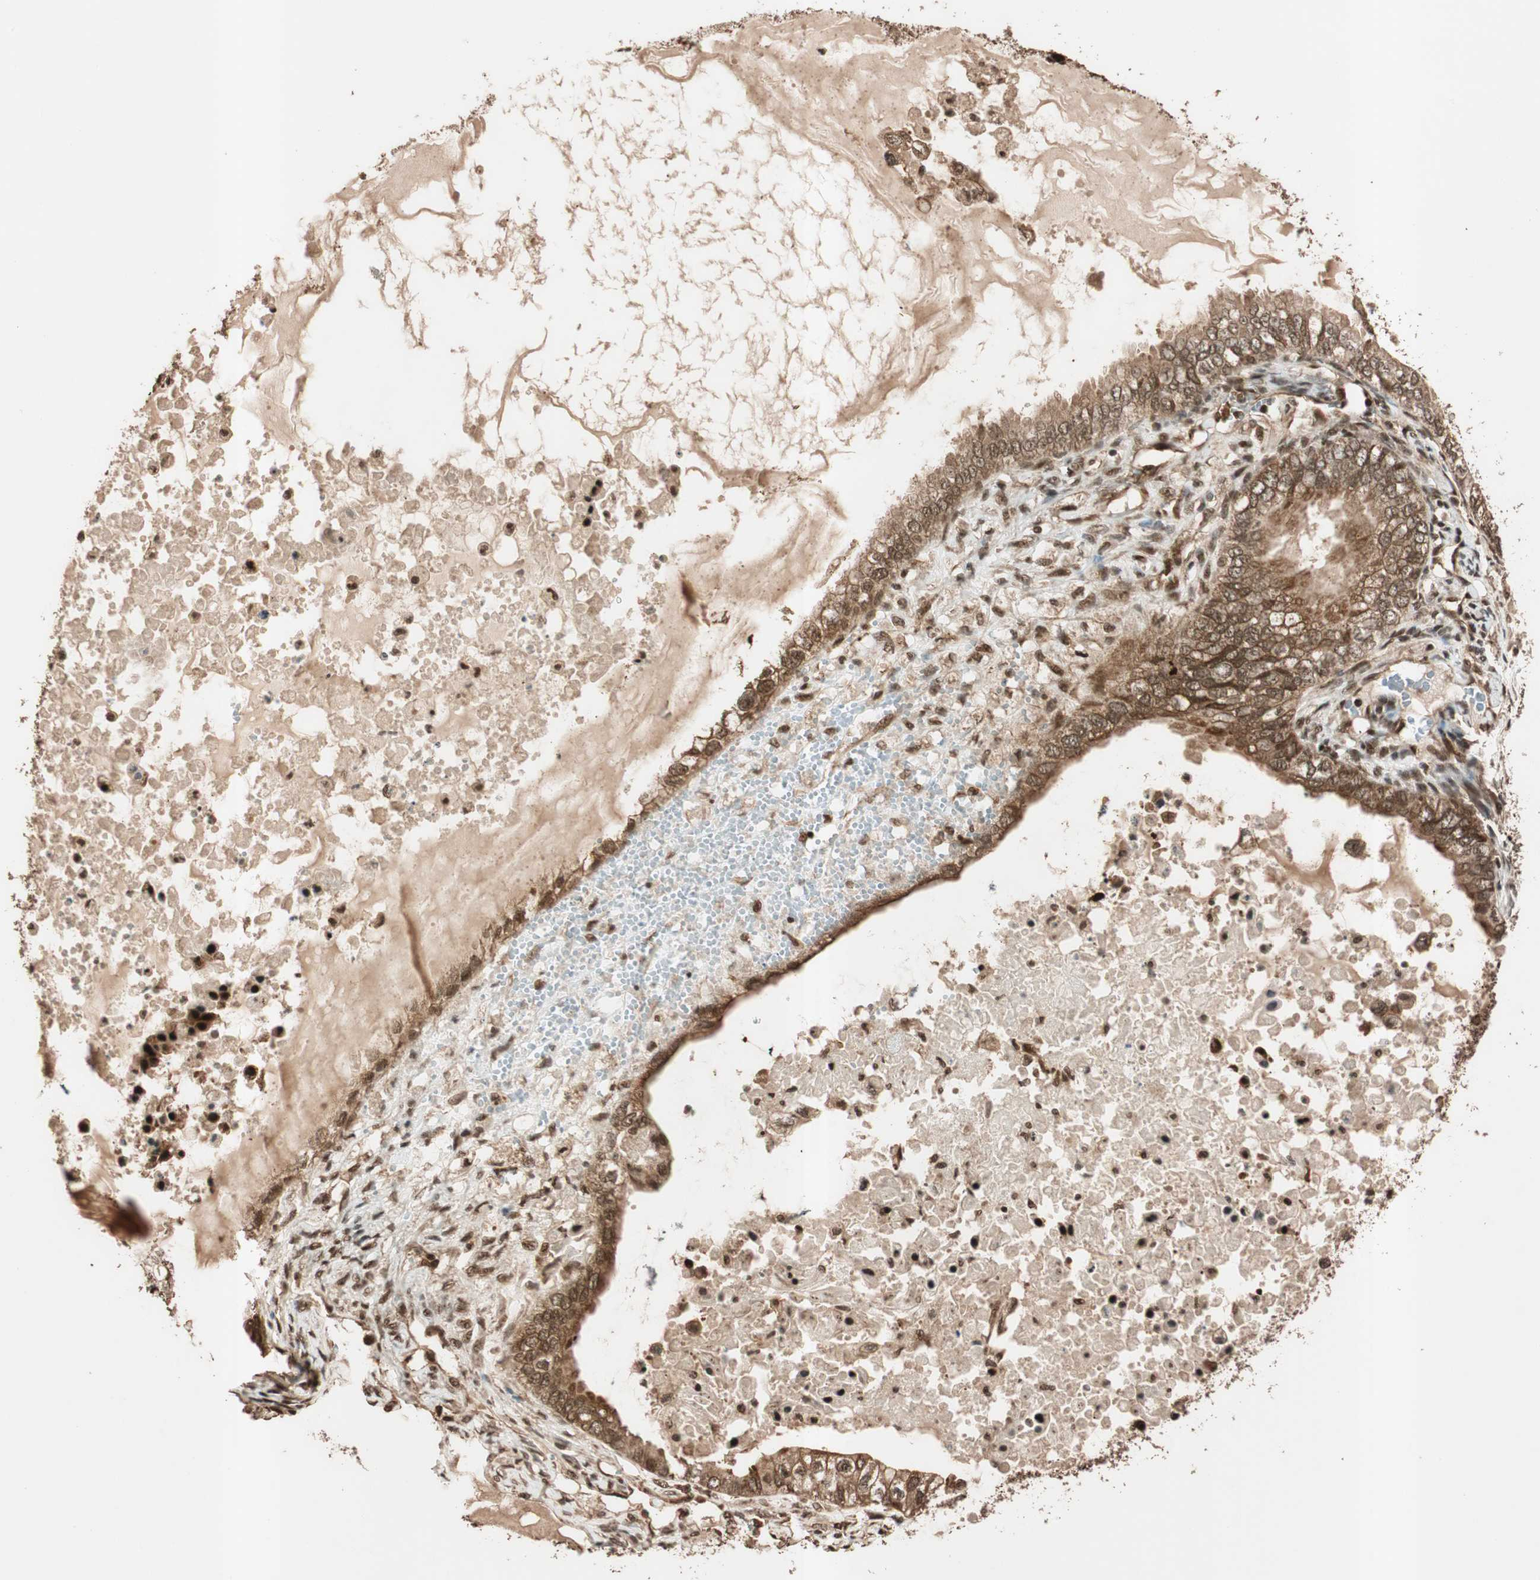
{"staining": {"intensity": "strong", "quantity": ">75%", "location": "cytoplasmic/membranous,nuclear"}, "tissue": "ovarian cancer", "cell_type": "Tumor cells", "image_type": "cancer", "snomed": [{"axis": "morphology", "description": "Cystadenocarcinoma, mucinous, NOS"}, {"axis": "topography", "description": "Ovary"}], "caption": "The photomicrograph demonstrates staining of ovarian cancer, revealing strong cytoplasmic/membranous and nuclear protein positivity (brown color) within tumor cells. The protein of interest is shown in brown color, while the nuclei are stained blue.", "gene": "ALKBH5", "patient": {"sex": "female", "age": 80}}